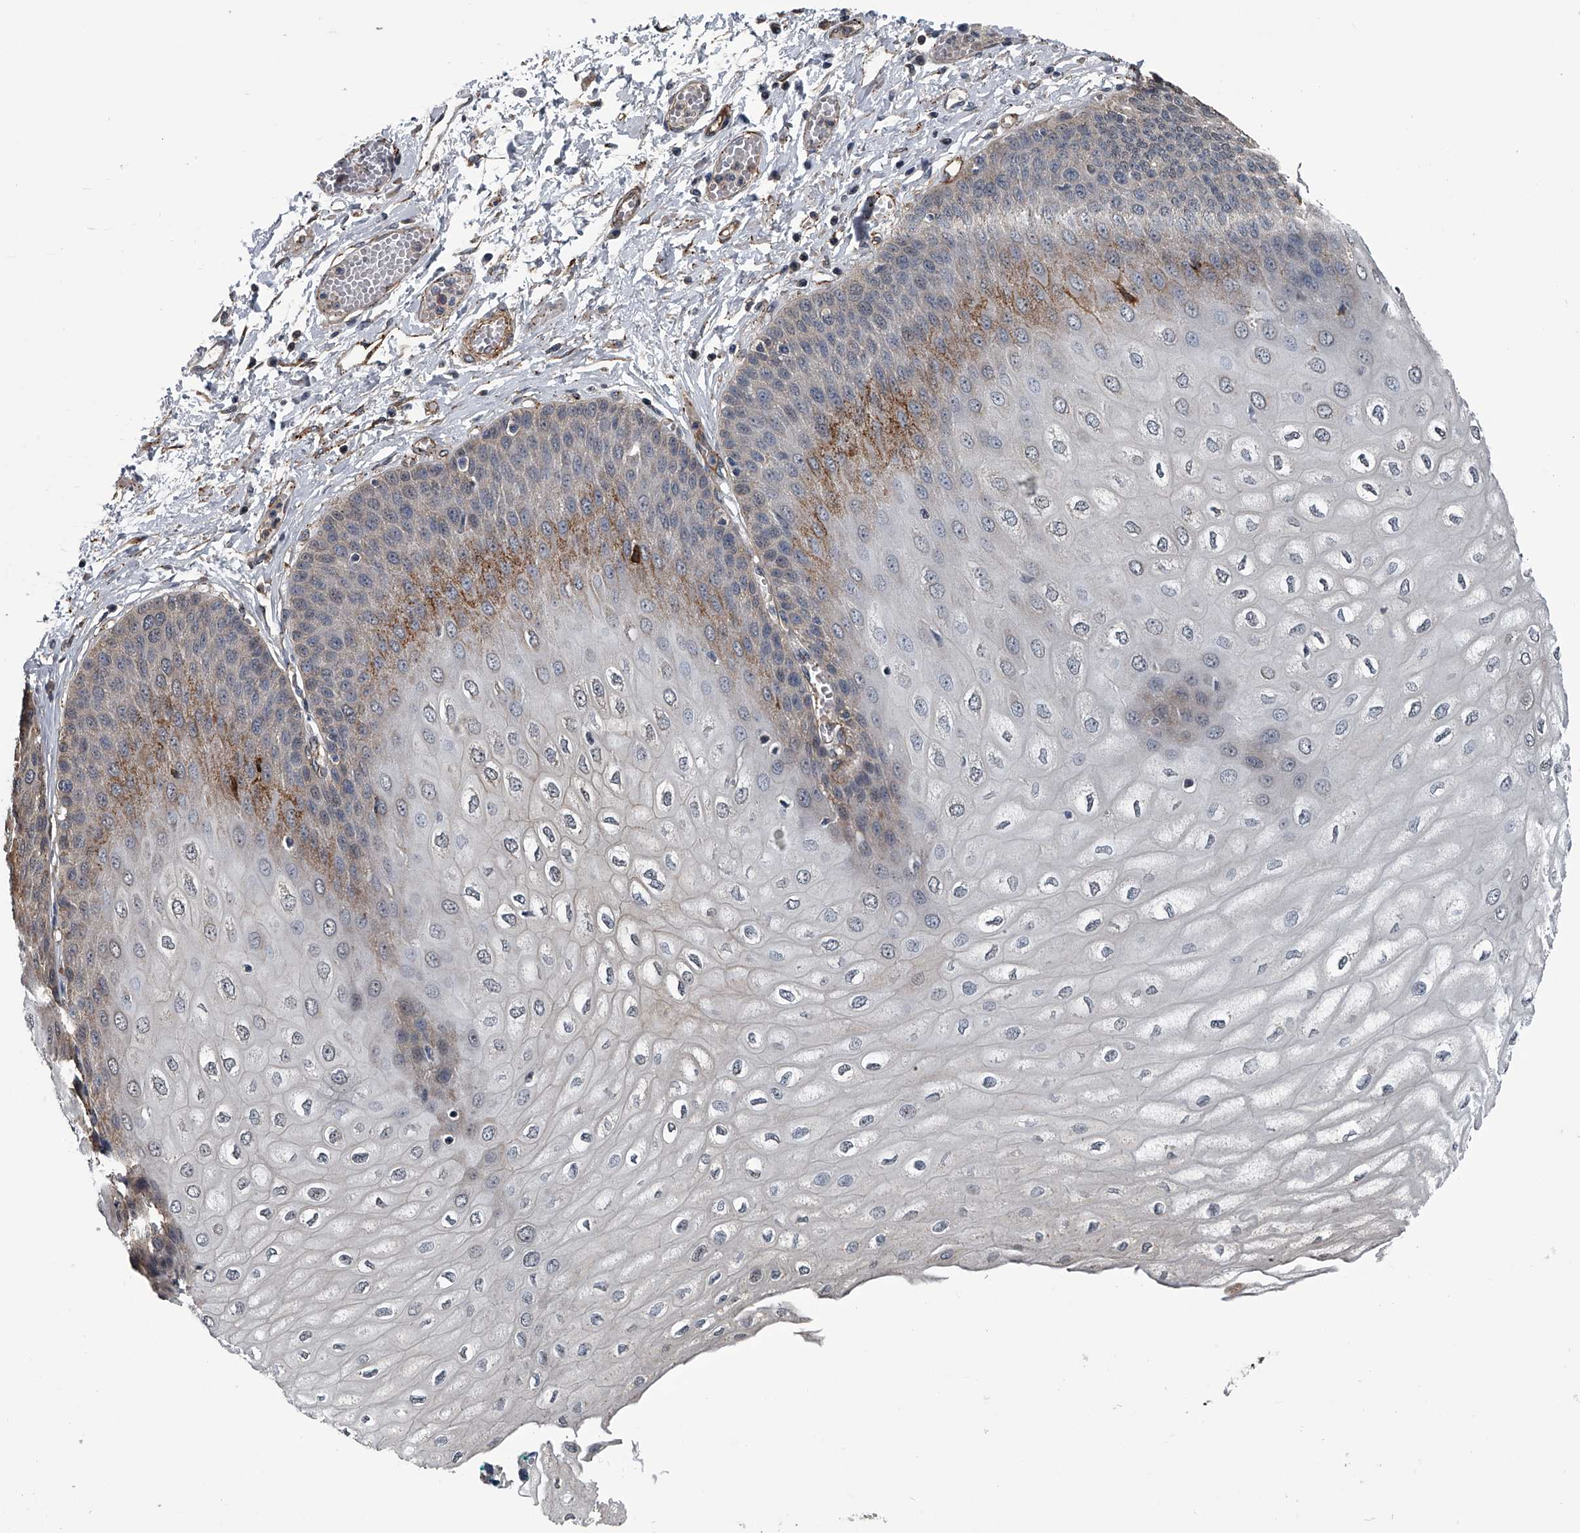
{"staining": {"intensity": "moderate", "quantity": "<25%", "location": "cytoplasmic/membranous"}, "tissue": "esophagus", "cell_type": "Squamous epithelial cells", "image_type": "normal", "snomed": [{"axis": "morphology", "description": "Normal tissue, NOS"}, {"axis": "topography", "description": "Esophagus"}], "caption": "Moderate cytoplasmic/membranous staining for a protein is present in about <25% of squamous epithelial cells of unremarkable esophagus using immunohistochemistry (IHC).", "gene": "LDLRAD2", "patient": {"sex": "male", "age": 60}}